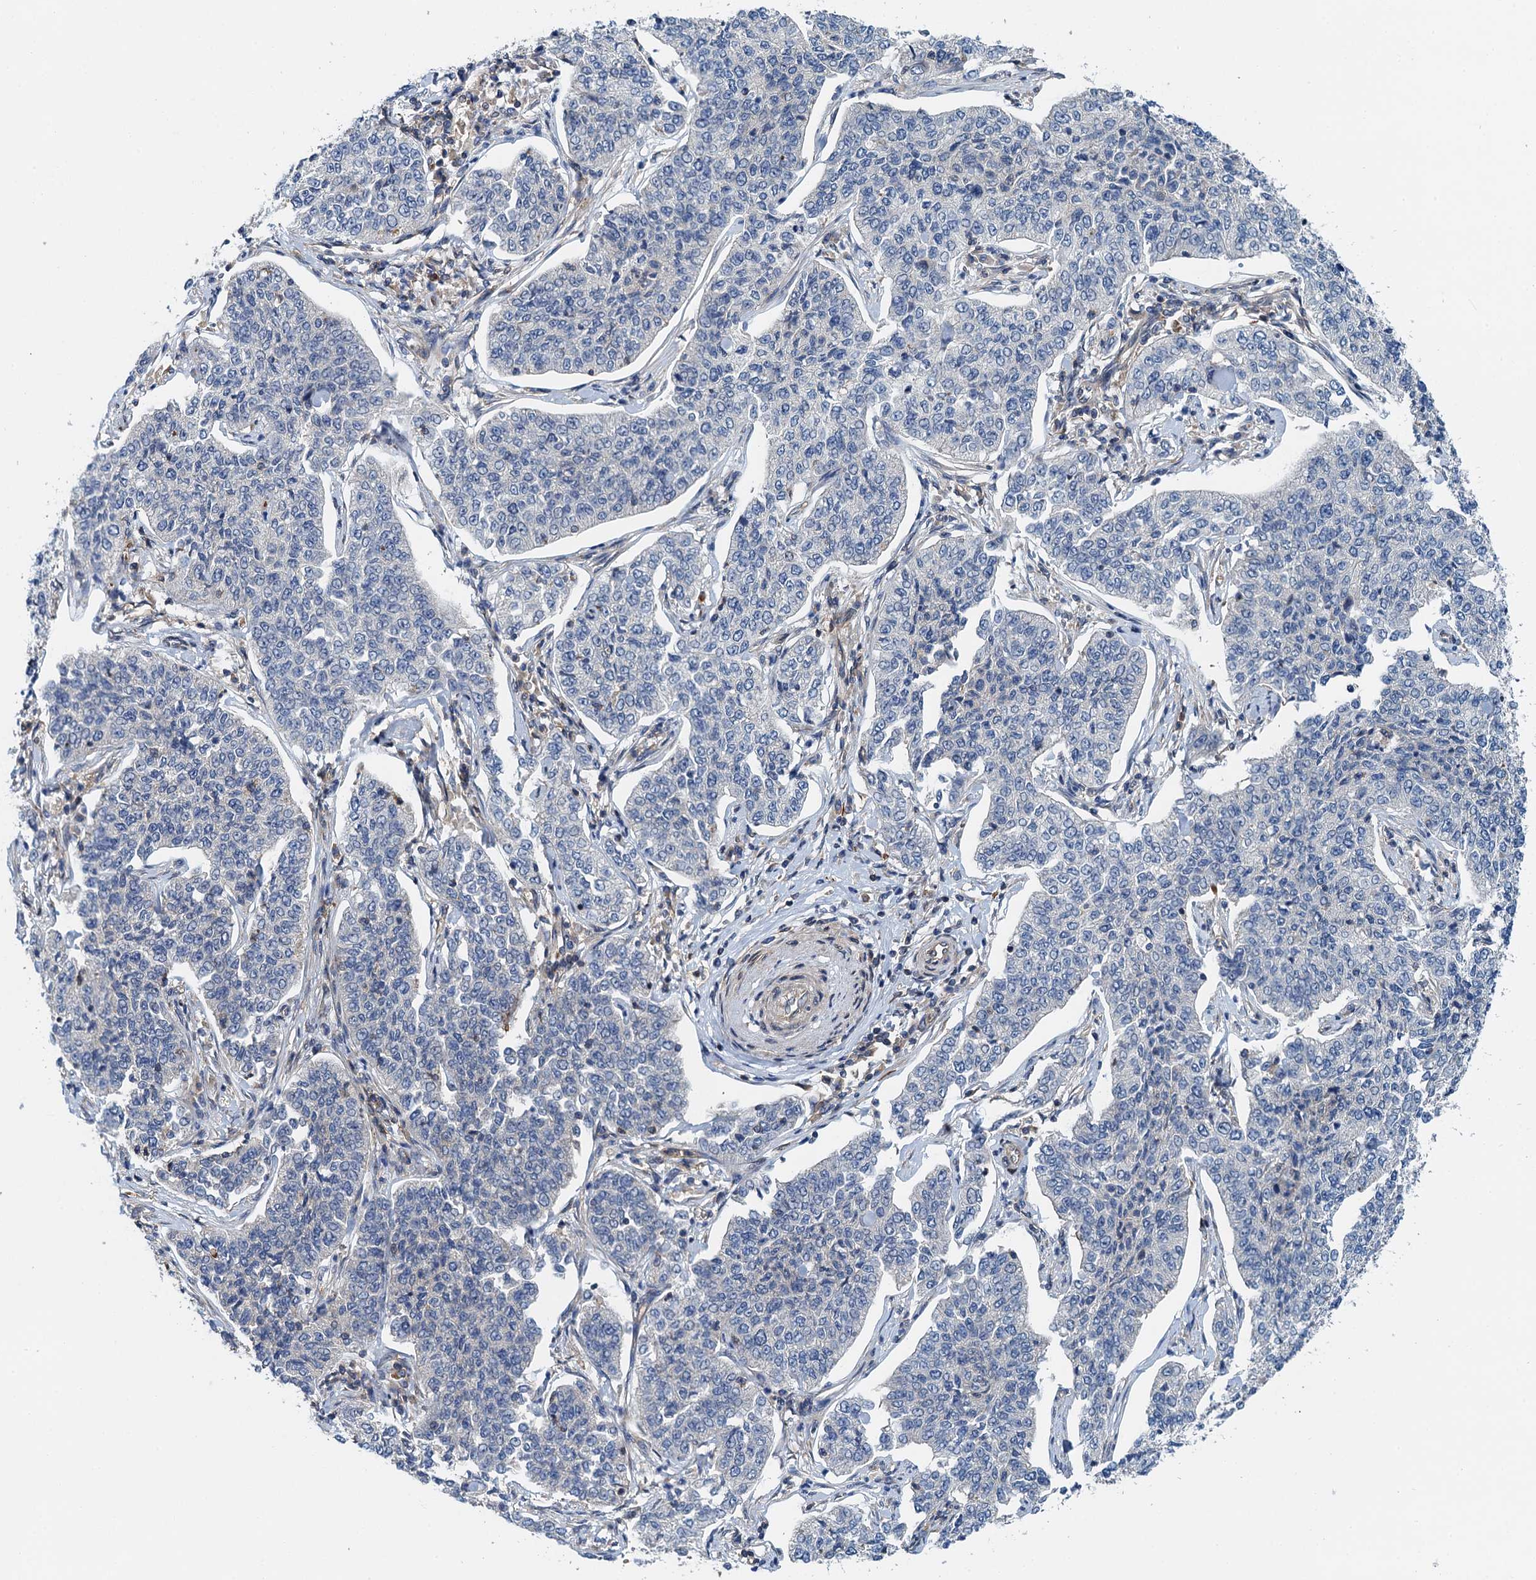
{"staining": {"intensity": "negative", "quantity": "none", "location": "none"}, "tissue": "cervical cancer", "cell_type": "Tumor cells", "image_type": "cancer", "snomed": [{"axis": "morphology", "description": "Squamous cell carcinoma, NOS"}, {"axis": "topography", "description": "Cervix"}], "caption": "IHC histopathology image of neoplastic tissue: cervical squamous cell carcinoma stained with DAB (3,3'-diaminobenzidine) exhibits no significant protein staining in tumor cells.", "gene": "ROGDI", "patient": {"sex": "female", "age": 35}}